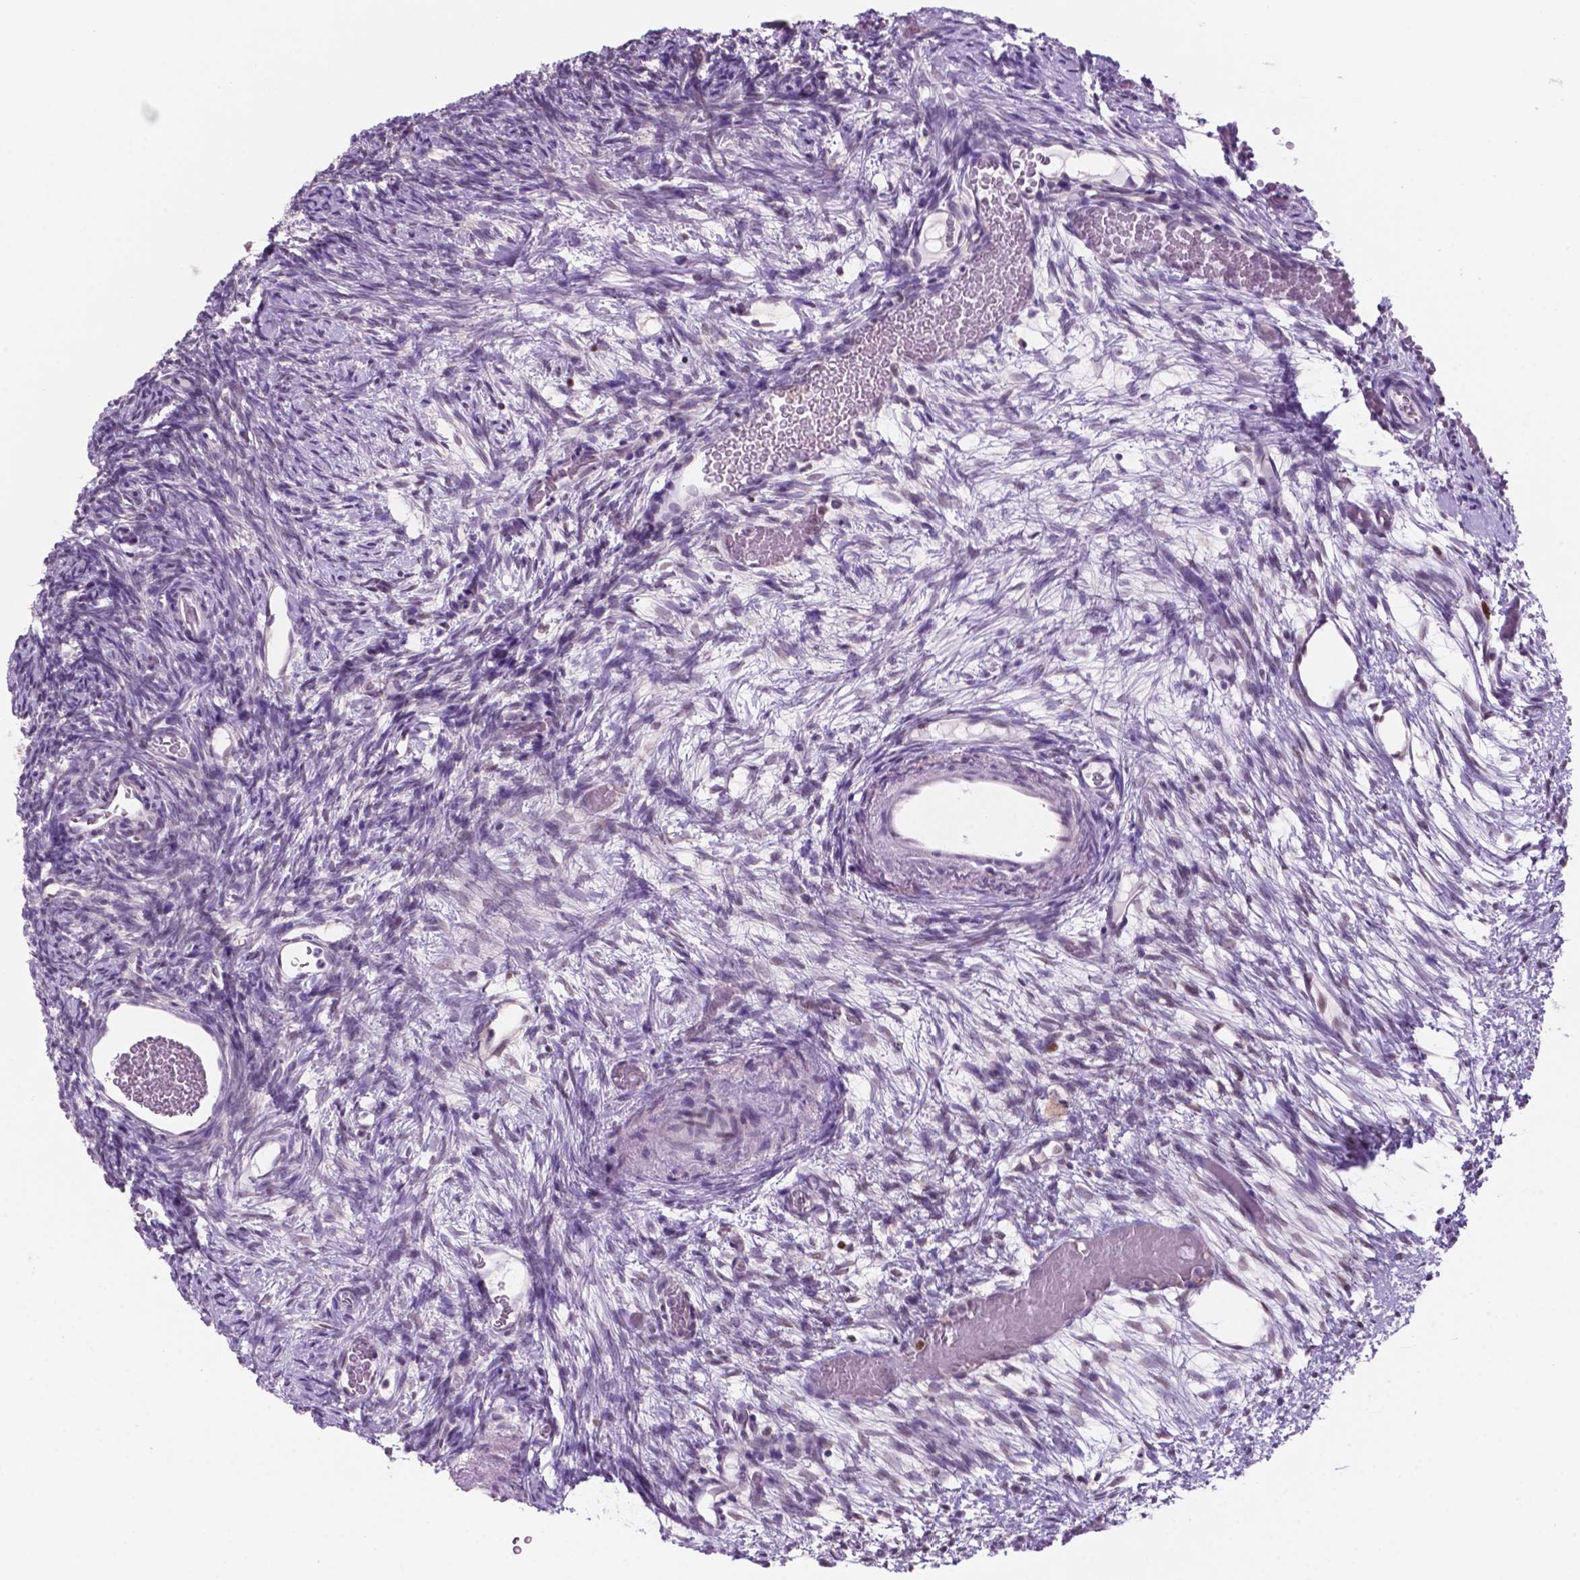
{"staining": {"intensity": "moderate", "quantity": "<25%", "location": "nuclear"}, "tissue": "ovary", "cell_type": "Follicle cells", "image_type": "normal", "snomed": [{"axis": "morphology", "description": "Normal tissue, NOS"}, {"axis": "topography", "description": "Ovary"}], "caption": "This is an image of immunohistochemistry (IHC) staining of benign ovary, which shows moderate expression in the nuclear of follicle cells.", "gene": "NCAPH2", "patient": {"sex": "female", "age": 39}}